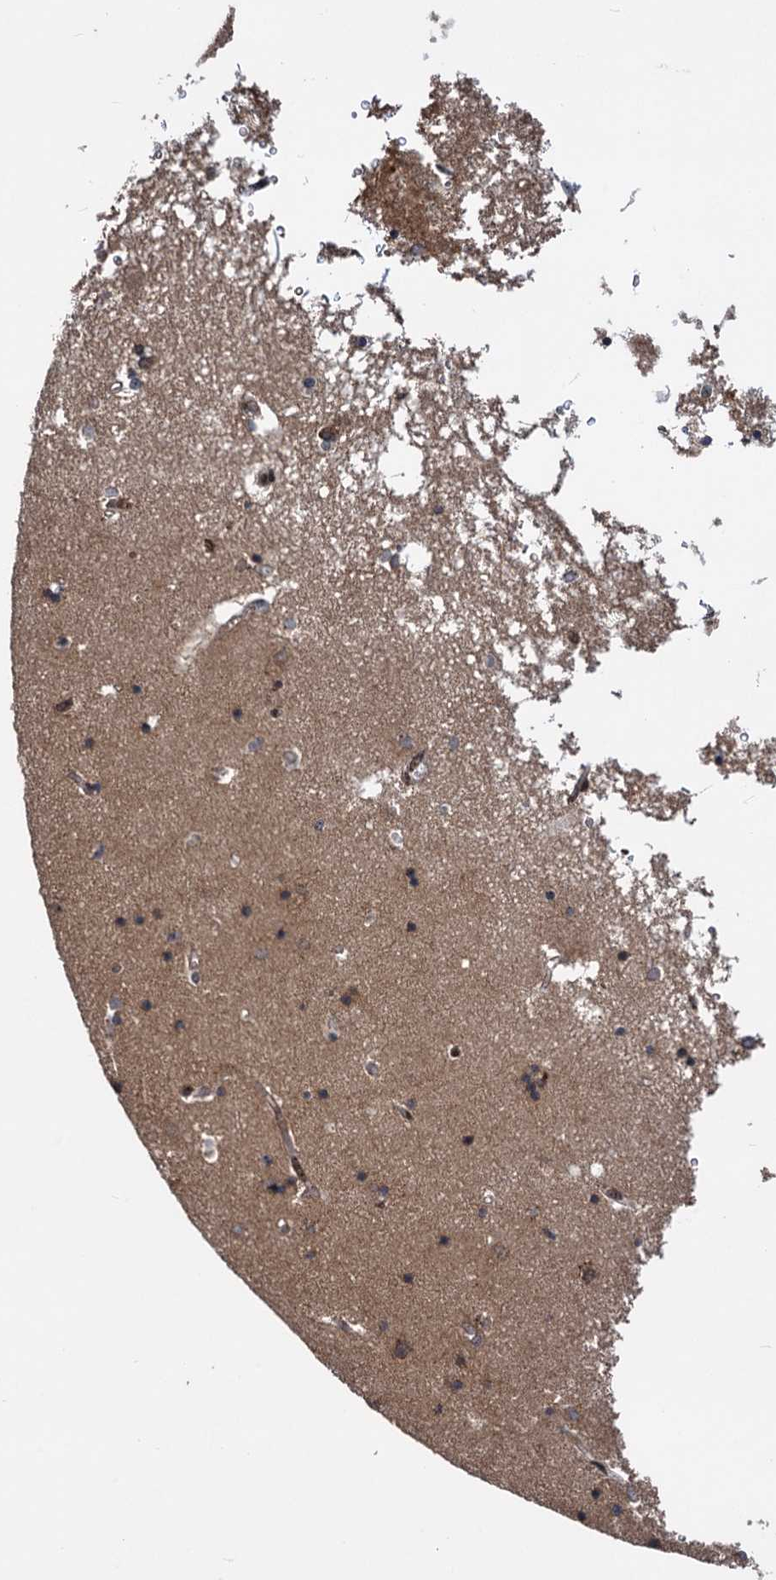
{"staining": {"intensity": "moderate", "quantity": "25%-75%", "location": "cytoplasmic/membranous"}, "tissue": "hippocampus", "cell_type": "Glial cells", "image_type": "normal", "snomed": [{"axis": "morphology", "description": "Normal tissue, NOS"}, {"axis": "topography", "description": "Hippocampus"}], "caption": "Hippocampus stained with immunohistochemistry (IHC) reveals moderate cytoplasmic/membranous positivity in approximately 25%-75% of glial cells.", "gene": "MESD", "patient": {"sex": "male", "age": 70}}